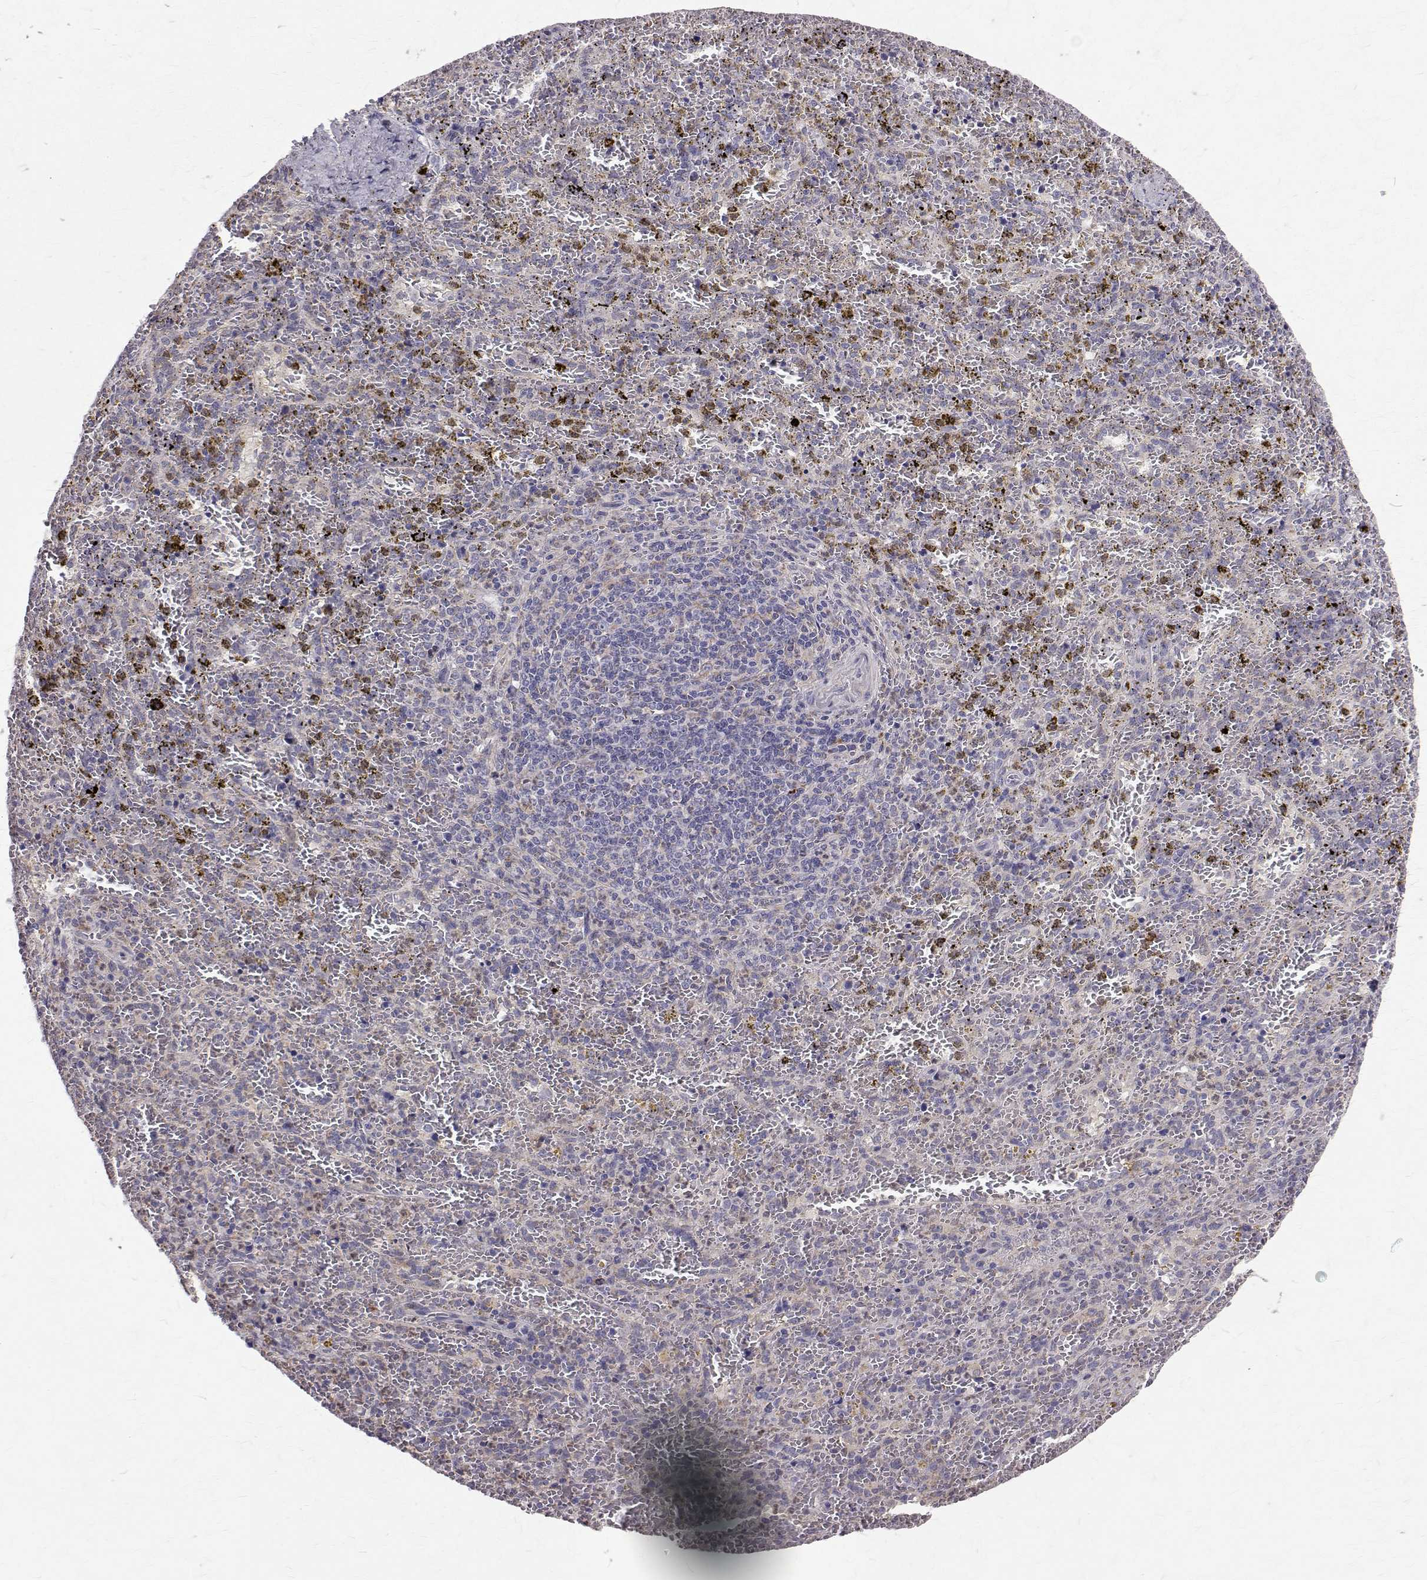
{"staining": {"intensity": "negative", "quantity": "none", "location": "none"}, "tissue": "spleen", "cell_type": "Cells in red pulp", "image_type": "normal", "snomed": [{"axis": "morphology", "description": "Normal tissue, NOS"}, {"axis": "topography", "description": "Spleen"}], "caption": "An image of spleen stained for a protein demonstrates no brown staining in cells in red pulp. (Stains: DAB (3,3'-diaminobenzidine) immunohistochemistry (IHC) with hematoxylin counter stain, Microscopy: brightfield microscopy at high magnification).", "gene": "CCDC89", "patient": {"sex": "female", "age": 50}}